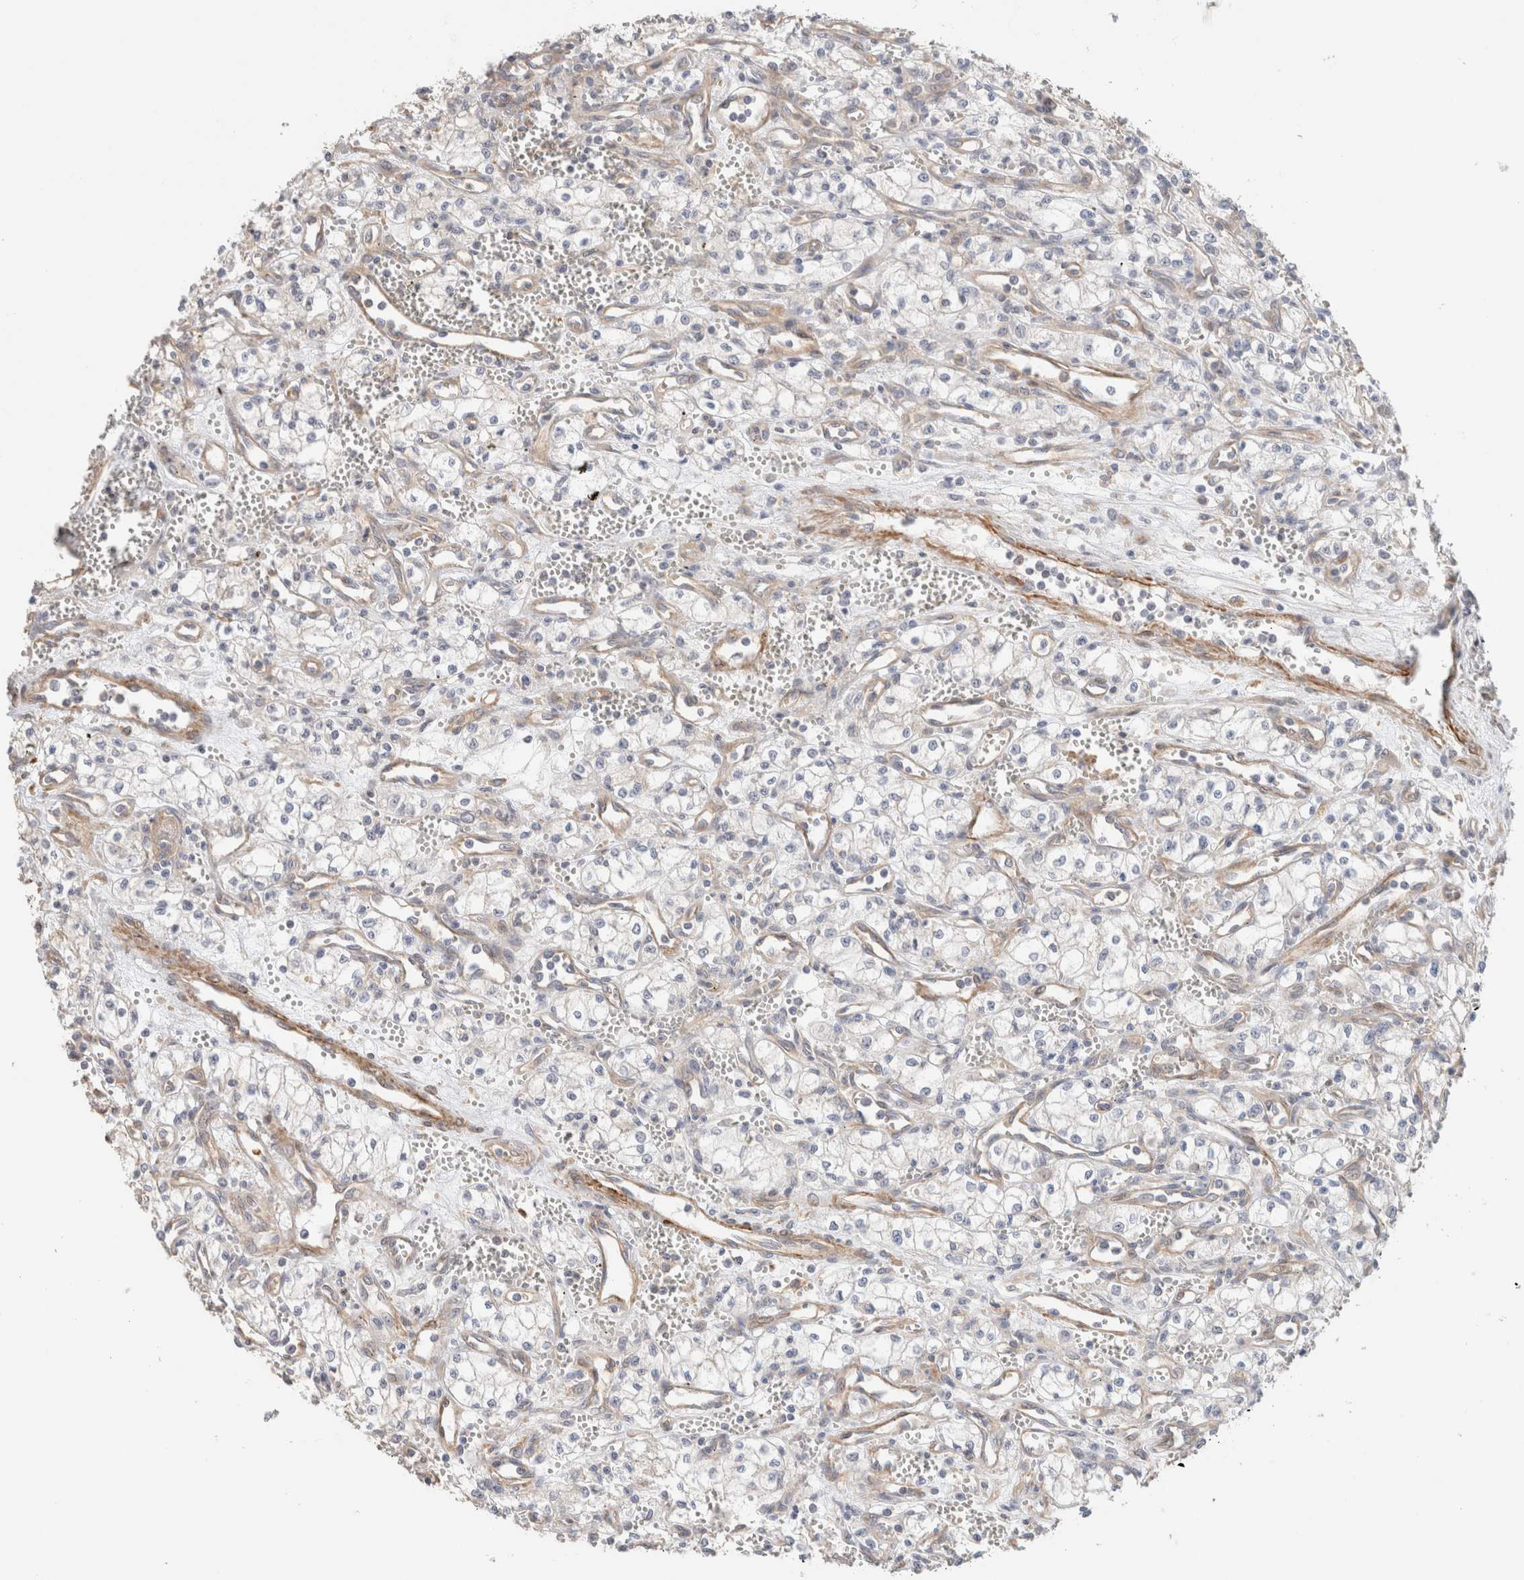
{"staining": {"intensity": "negative", "quantity": "none", "location": "none"}, "tissue": "renal cancer", "cell_type": "Tumor cells", "image_type": "cancer", "snomed": [{"axis": "morphology", "description": "Adenocarcinoma, NOS"}, {"axis": "topography", "description": "Kidney"}], "caption": "Human renal cancer (adenocarcinoma) stained for a protein using immunohistochemistry (IHC) shows no expression in tumor cells.", "gene": "ID3", "patient": {"sex": "male", "age": 59}}